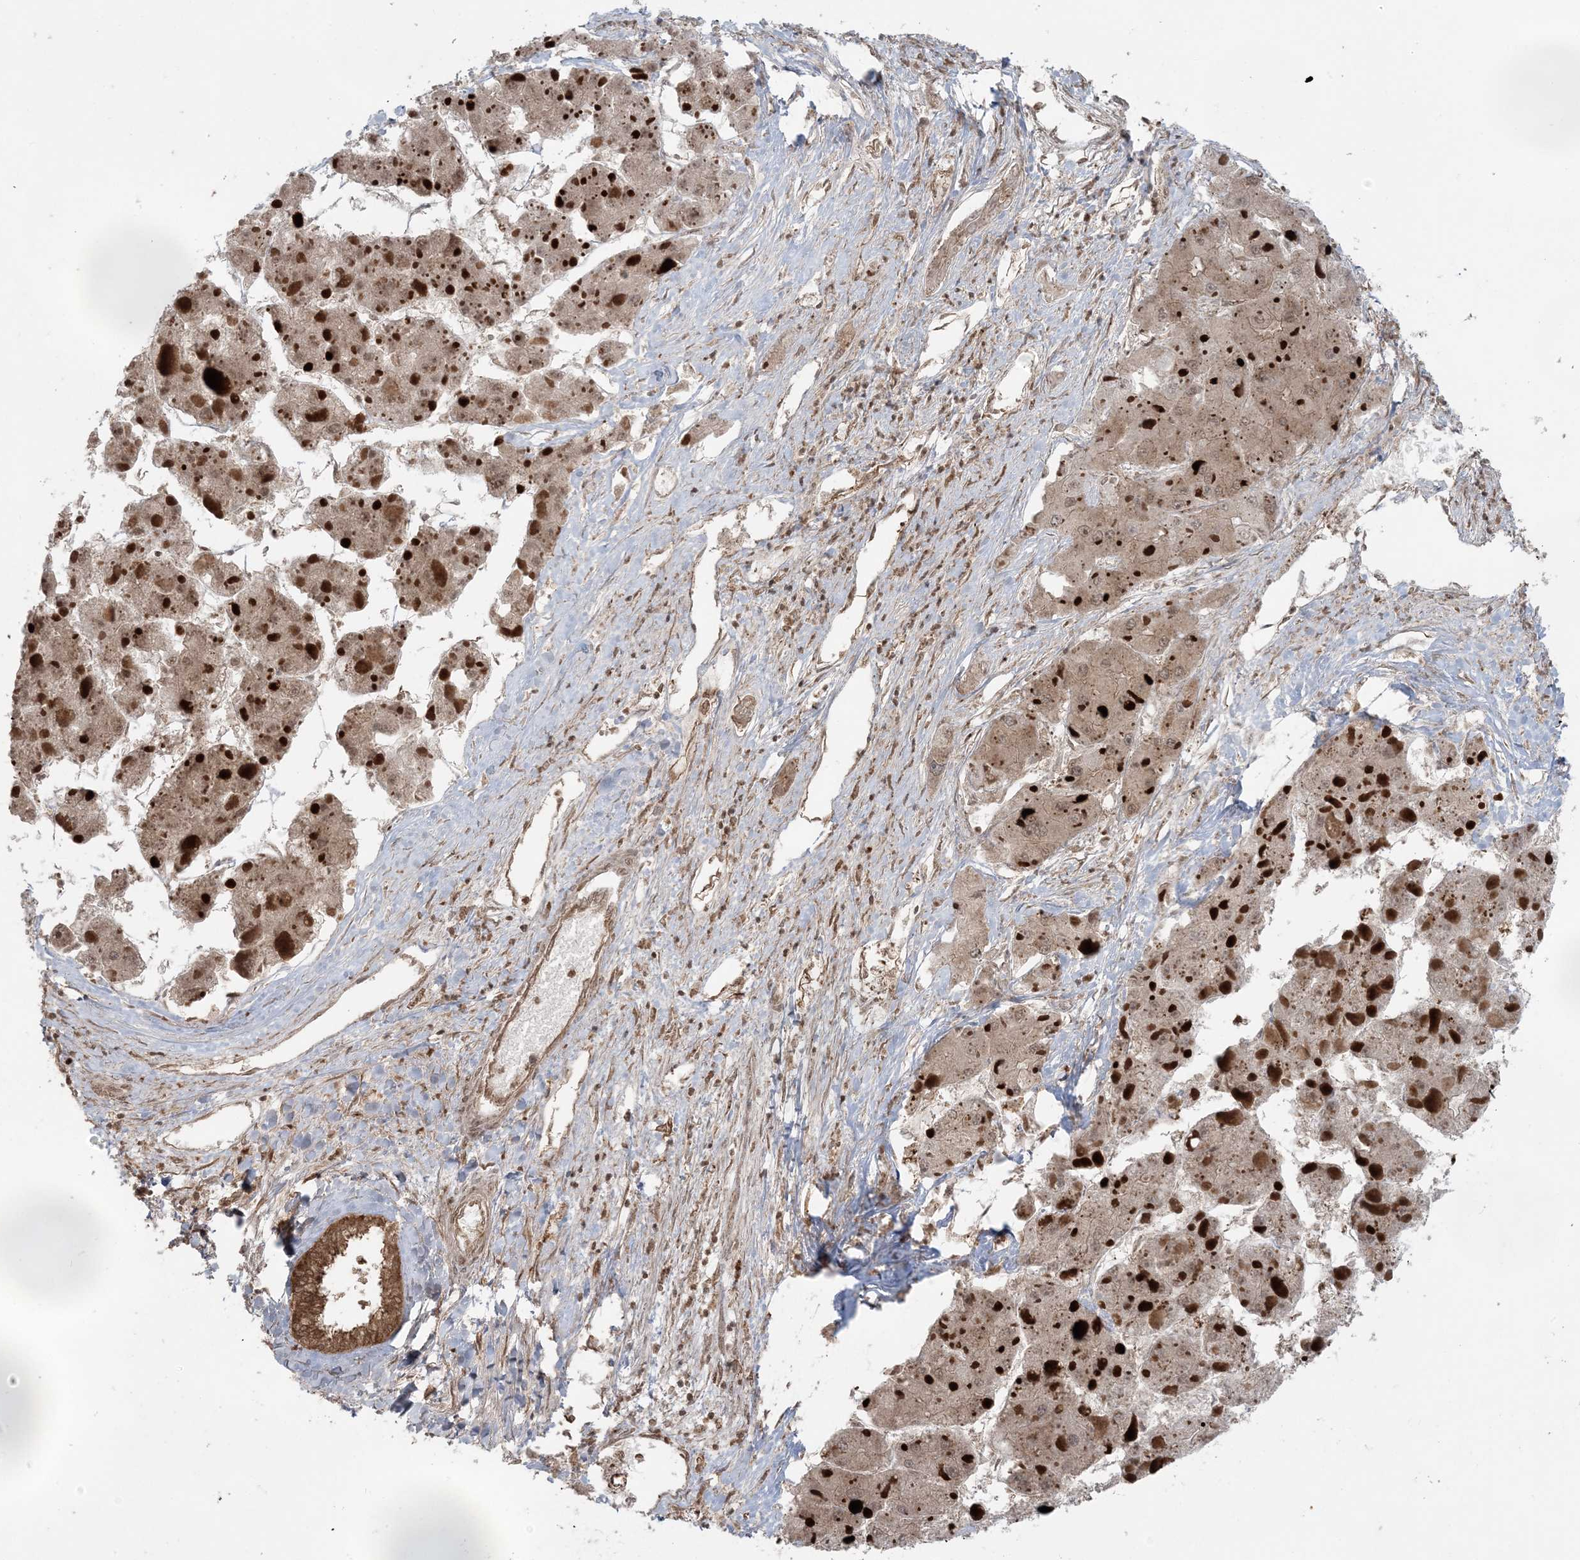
{"staining": {"intensity": "moderate", "quantity": ">75%", "location": "cytoplasmic/membranous"}, "tissue": "liver cancer", "cell_type": "Tumor cells", "image_type": "cancer", "snomed": [{"axis": "morphology", "description": "Carcinoma, Hepatocellular, NOS"}, {"axis": "topography", "description": "Liver"}], "caption": "Protein expression analysis of human hepatocellular carcinoma (liver) reveals moderate cytoplasmic/membranous staining in about >75% of tumor cells. (DAB (3,3'-diaminobenzidine) IHC with brightfield microscopy, high magnification).", "gene": "DDX19B", "patient": {"sex": "female", "age": 73}}